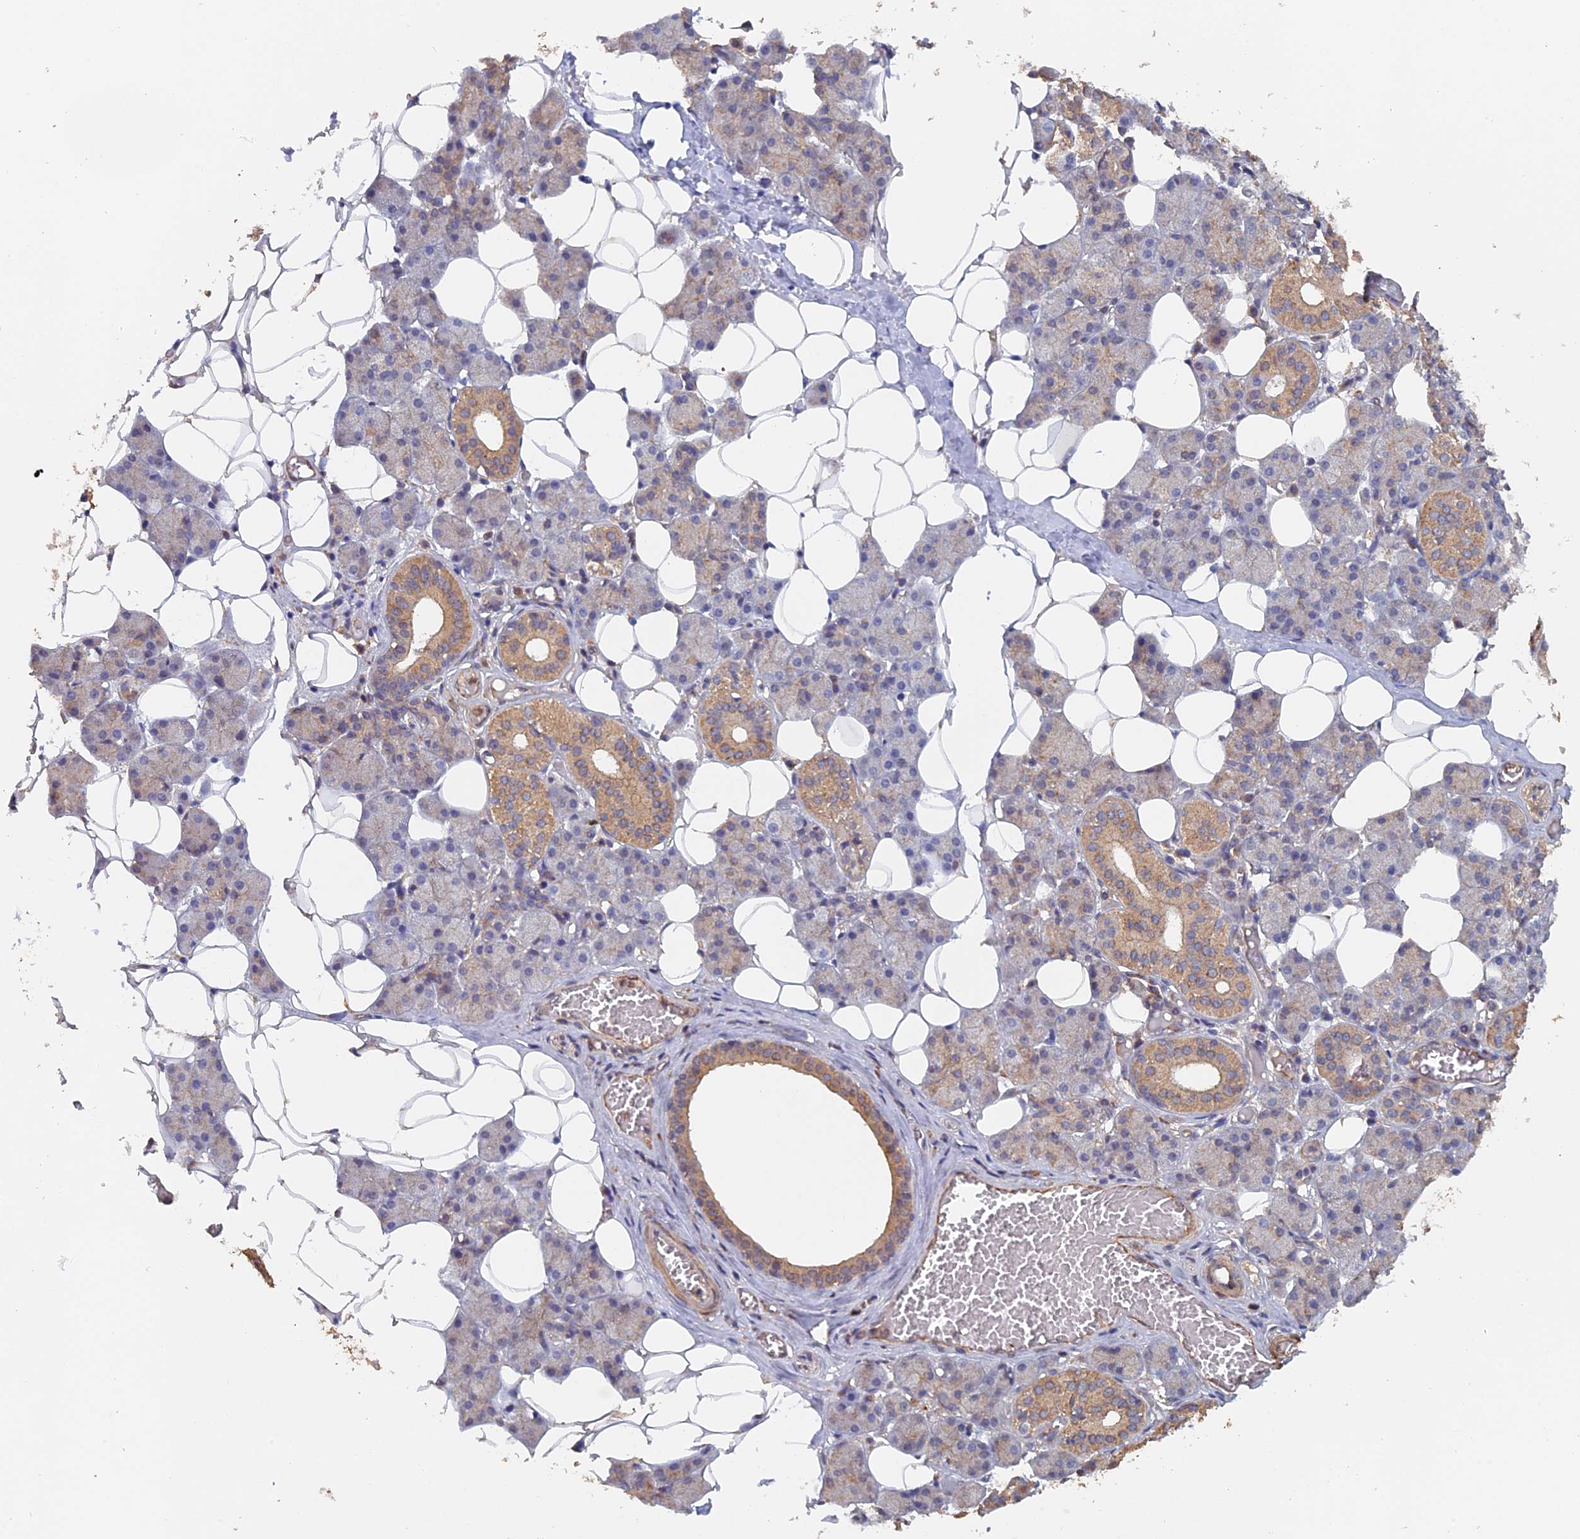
{"staining": {"intensity": "moderate", "quantity": "25%-75%", "location": "cytoplasmic/membranous"}, "tissue": "salivary gland", "cell_type": "Glandular cells", "image_type": "normal", "snomed": [{"axis": "morphology", "description": "Normal tissue, NOS"}, {"axis": "topography", "description": "Salivary gland"}], "caption": "A high-resolution histopathology image shows immunohistochemistry staining of benign salivary gland, which demonstrates moderate cytoplasmic/membranous expression in approximately 25%-75% of glandular cells.", "gene": "PIGQ", "patient": {"sex": "female", "age": 33}}